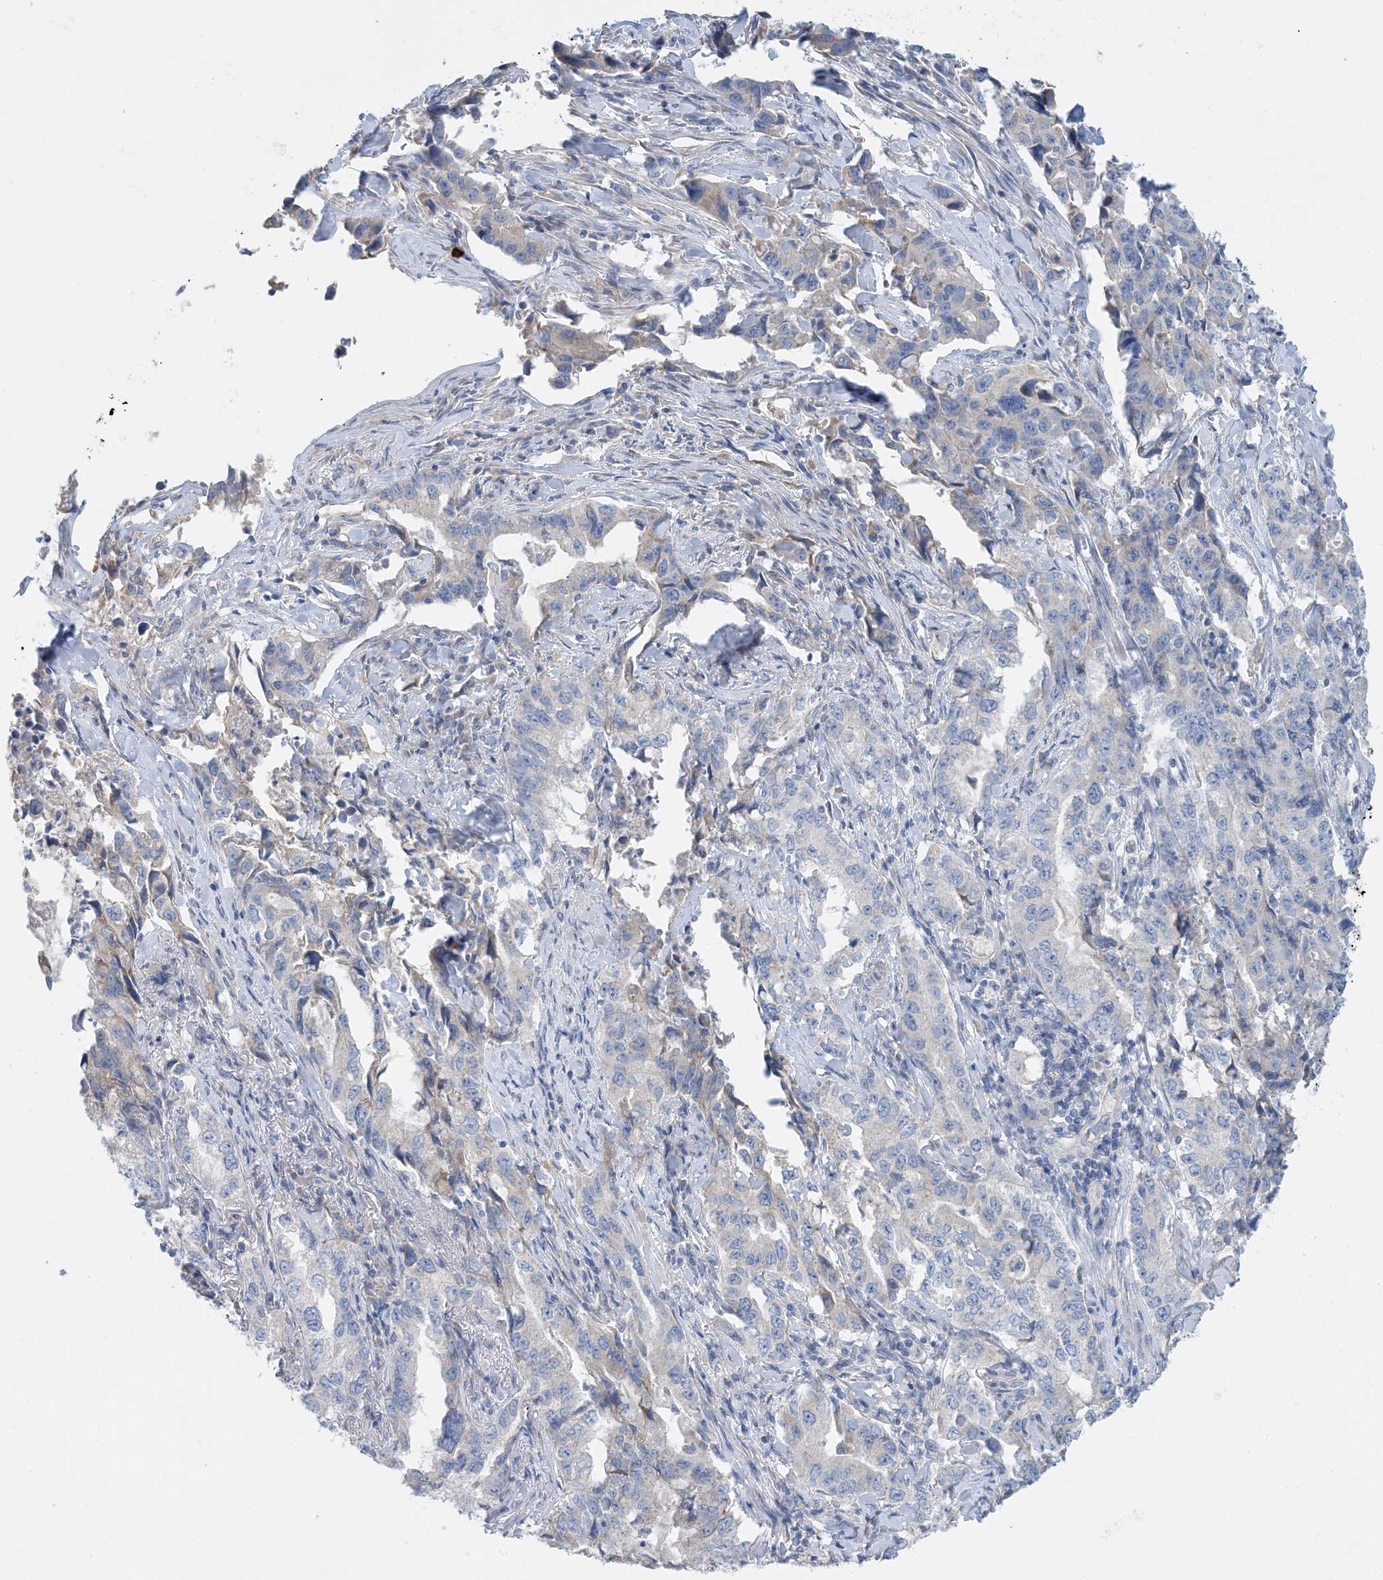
{"staining": {"intensity": "negative", "quantity": "none", "location": "none"}, "tissue": "lung cancer", "cell_type": "Tumor cells", "image_type": "cancer", "snomed": [{"axis": "morphology", "description": "Adenocarcinoma, NOS"}, {"axis": "topography", "description": "Lung"}], "caption": "An image of lung adenocarcinoma stained for a protein displays no brown staining in tumor cells. (IHC, brightfield microscopy, high magnification).", "gene": "ZCCHC18", "patient": {"sex": "female", "age": 51}}